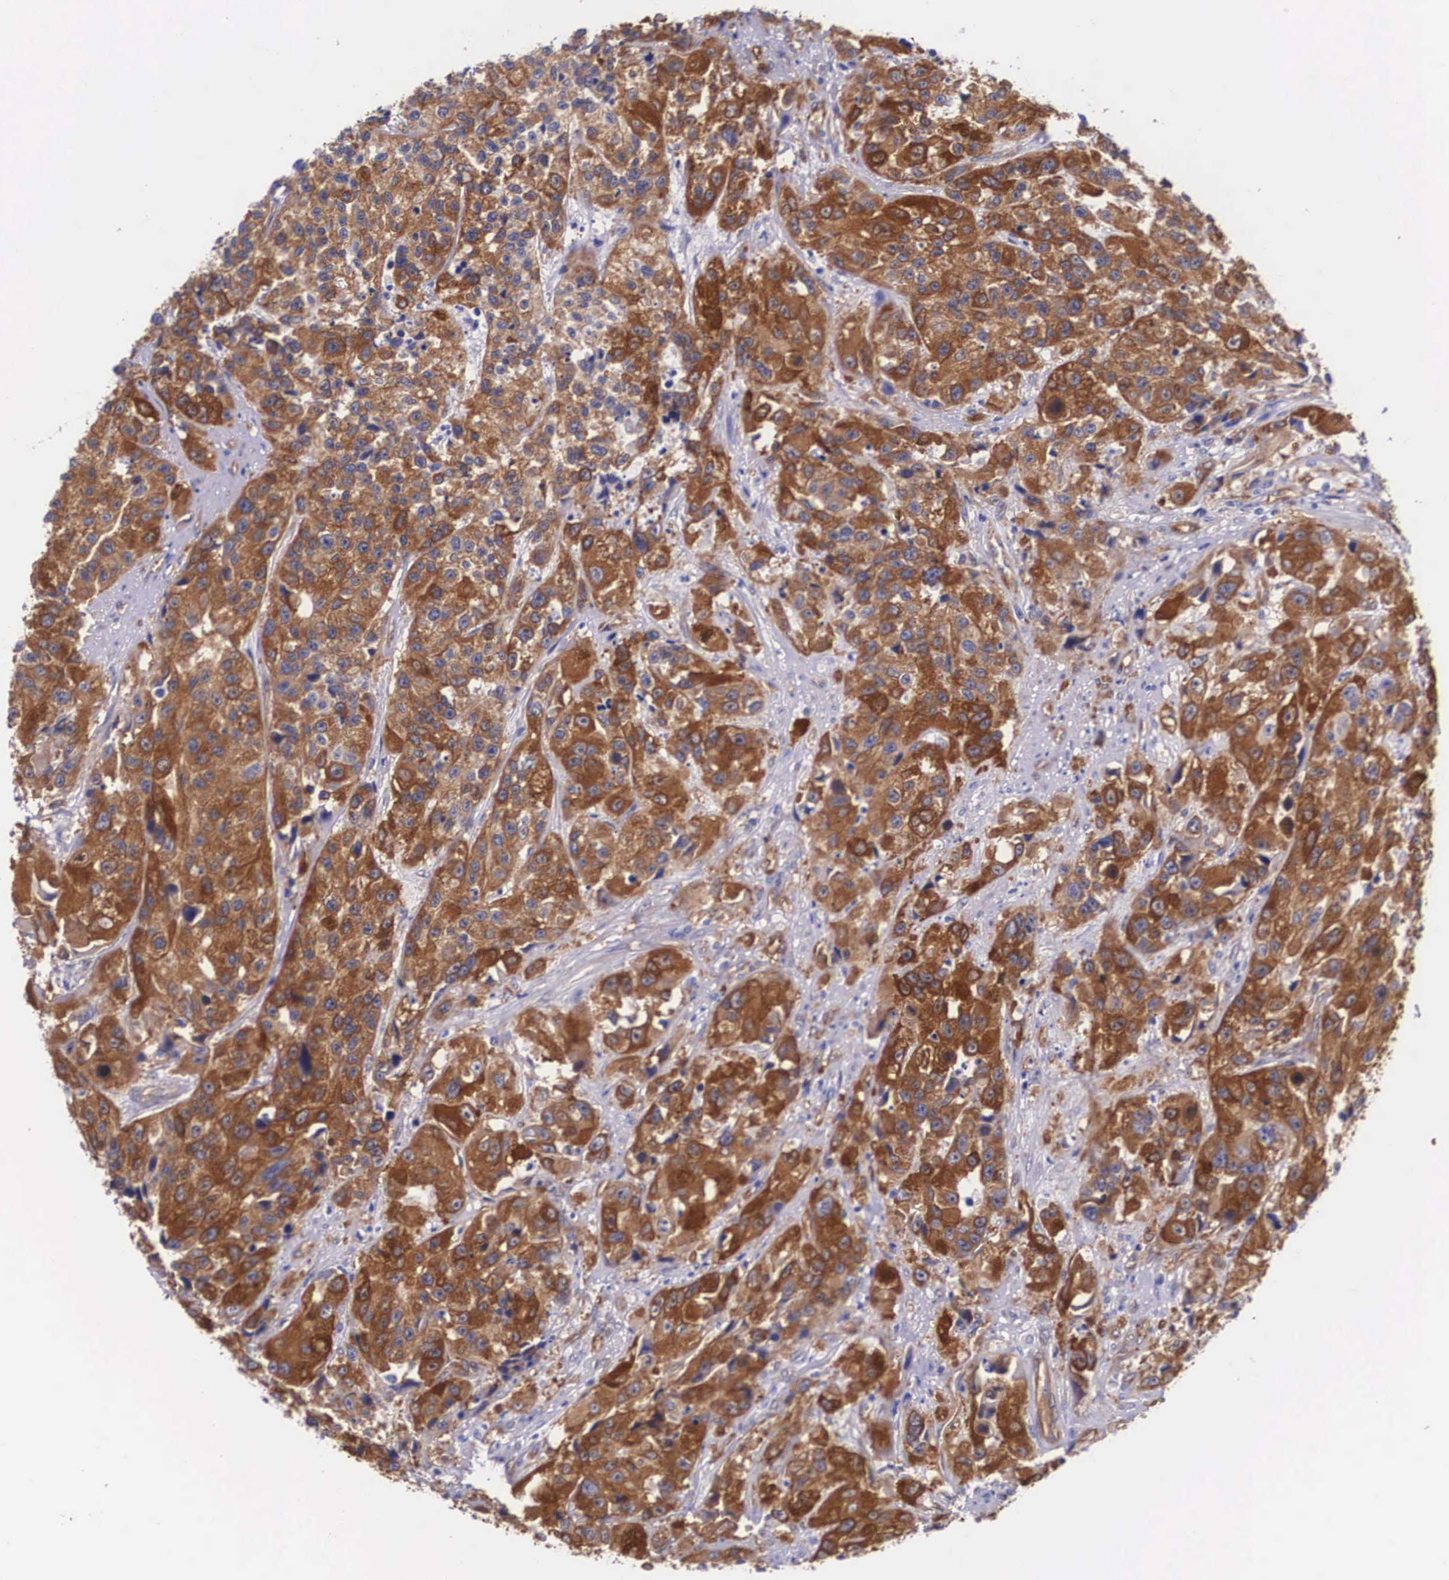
{"staining": {"intensity": "strong", "quantity": ">75%", "location": "cytoplasmic/membranous"}, "tissue": "urothelial cancer", "cell_type": "Tumor cells", "image_type": "cancer", "snomed": [{"axis": "morphology", "description": "Urothelial carcinoma, High grade"}, {"axis": "topography", "description": "Urinary bladder"}], "caption": "Urothelial cancer tissue reveals strong cytoplasmic/membranous positivity in about >75% of tumor cells", "gene": "BCAR1", "patient": {"sex": "female", "age": 81}}